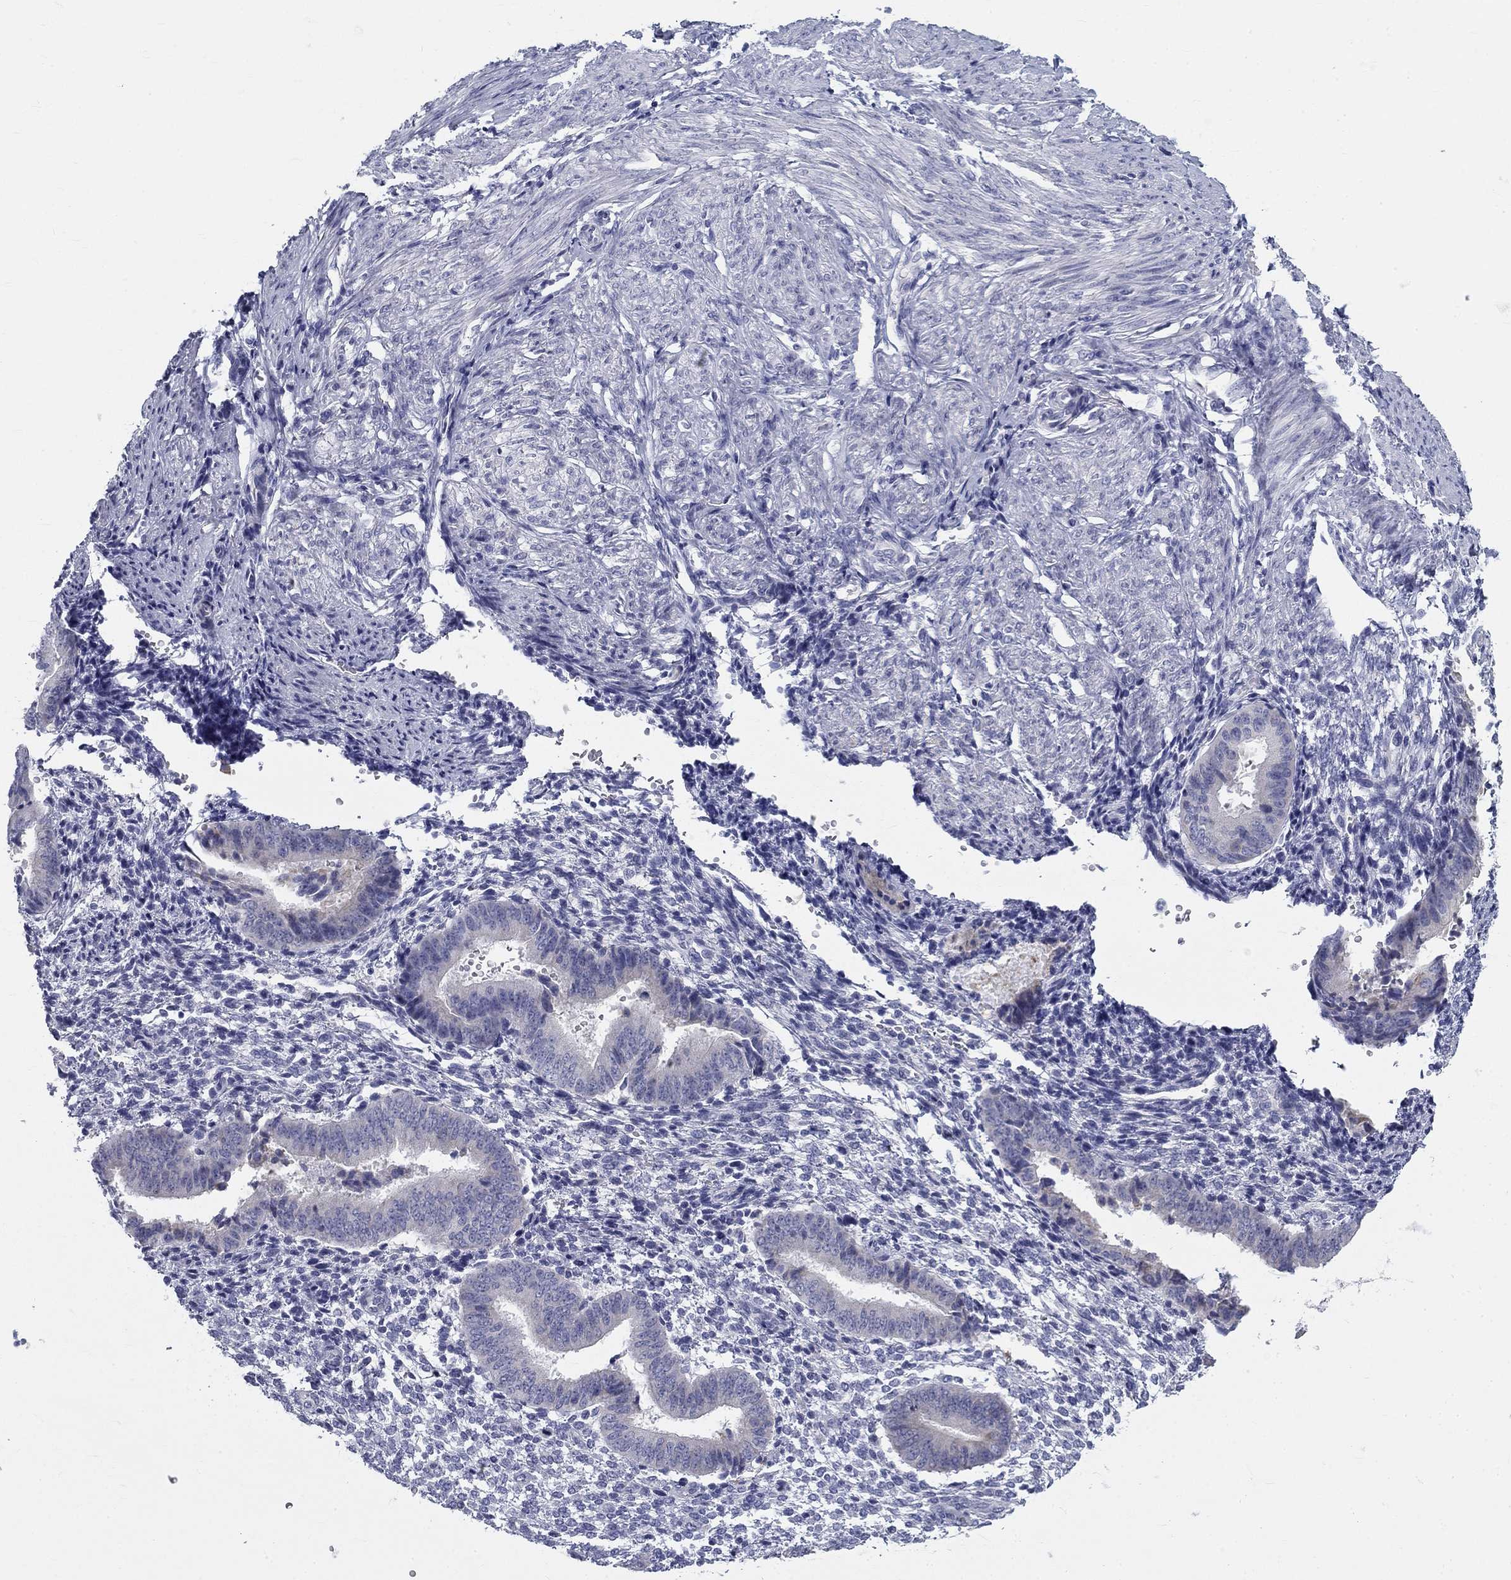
{"staining": {"intensity": "negative", "quantity": "none", "location": "none"}, "tissue": "endometrium", "cell_type": "Cells in endometrial stroma", "image_type": "normal", "snomed": [{"axis": "morphology", "description": "Normal tissue, NOS"}, {"axis": "topography", "description": "Endometrium"}], "caption": "High magnification brightfield microscopy of normal endometrium stained with DAB (brown) and counterstained with hematoxylin (blue): cells in endometrial stroma show no significant positivity. (Brightfield microscopy of DAB (3,3'-diaminobenzidine) immunohistochemistry (IHC) at high magnification).", "gene": "GALNTL5", "patient": {"sex": "female", "age": 47}}